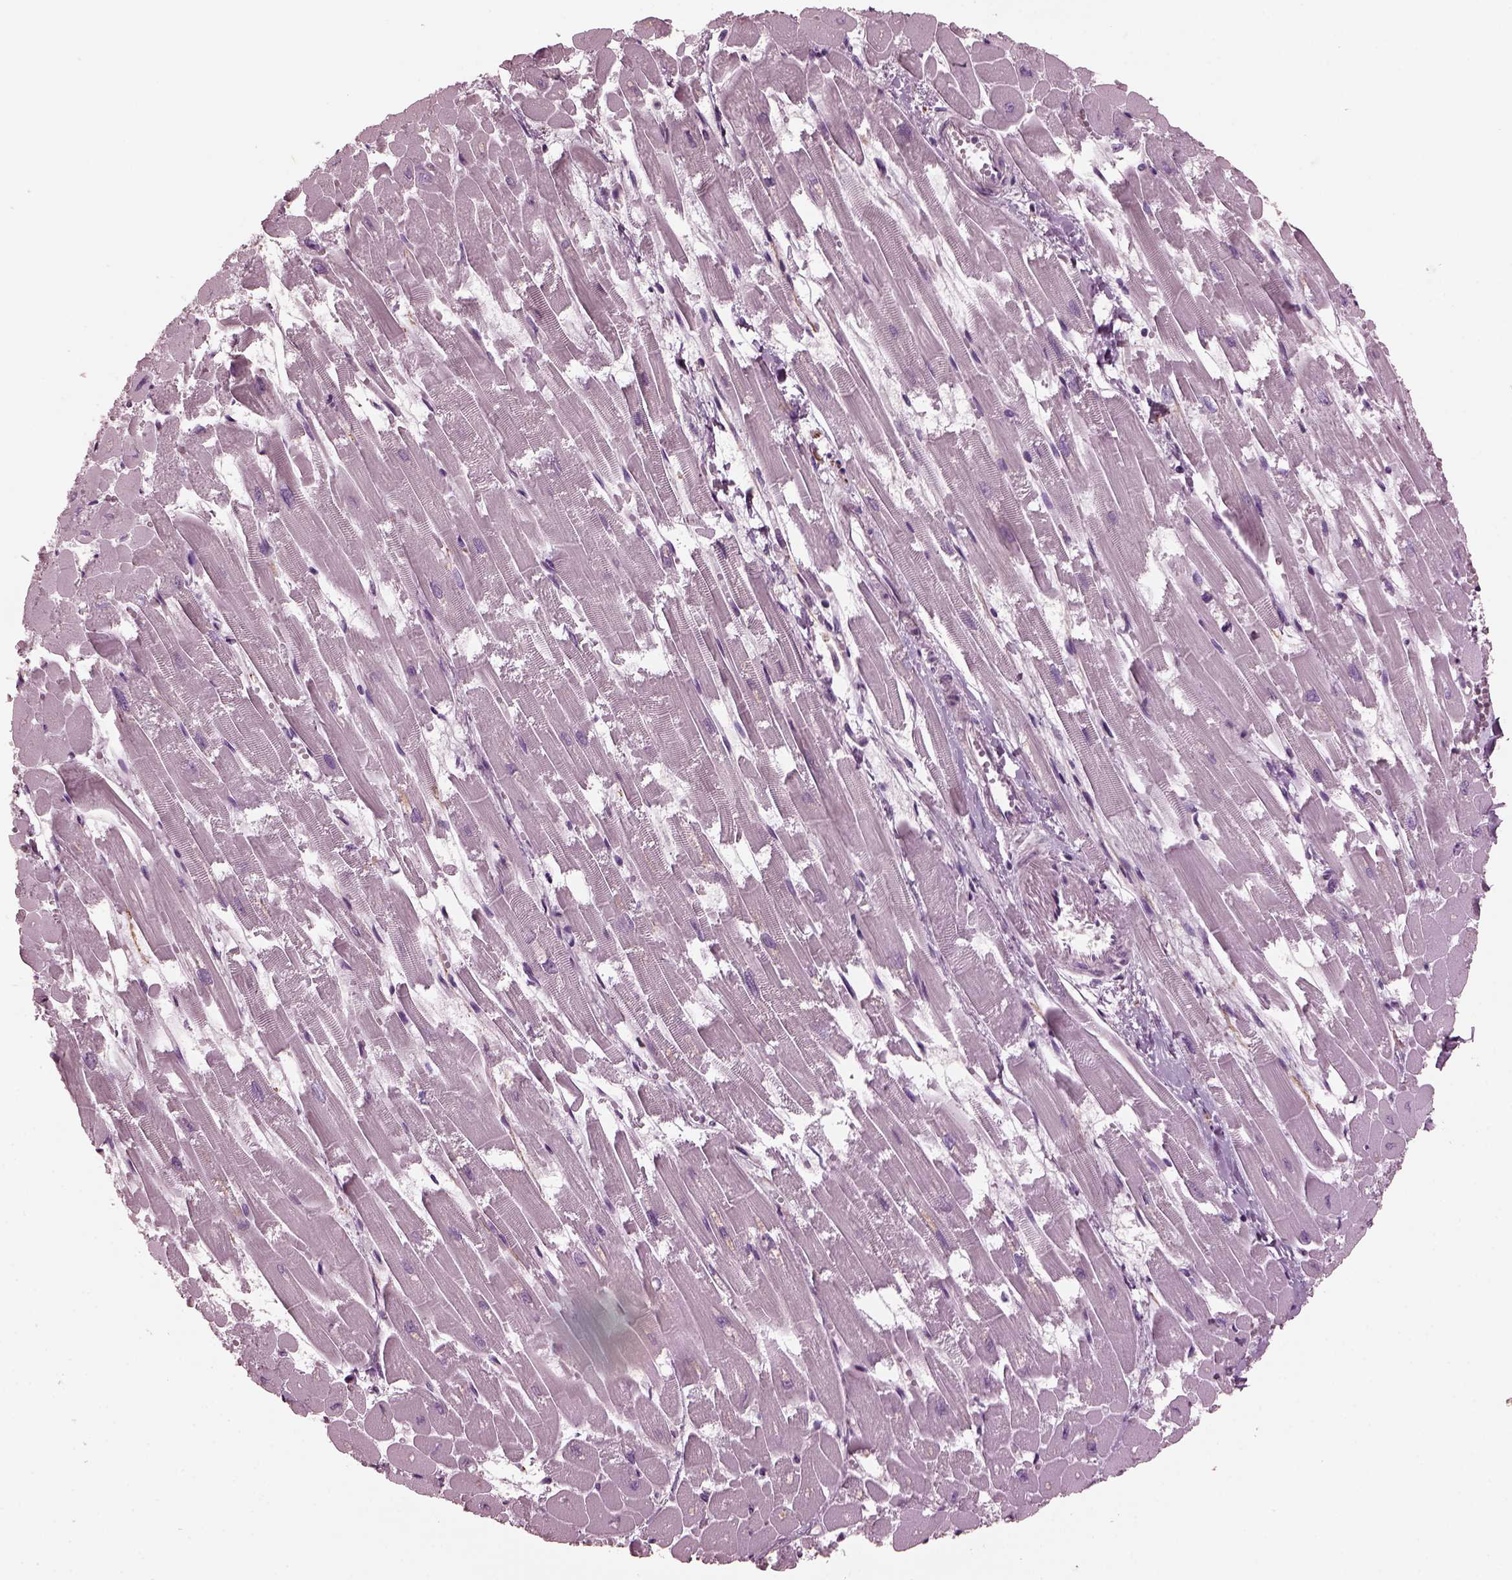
{"staining": {"intensity": "negative", "quantity": "none", "location": "none"}, "tissue": "heart muscle", "cell_type": "Cardiomyocytes", "image_type": "normal", "snomed": [{"axis": "morphology", "description": "Normal tissue, NOS"}, {"axis": "topography", "description": "Heart"}], "caption": "High power microscopy photomicrograph of an immunohistochemistry (IHC) photomicrograph of unremarkable heart muscle, revealing no significant staining in cardiomyocytes. Nuclei are stained in blue.", "gene": "GDF11", "patient": {"sex": "female", "age": 52}}